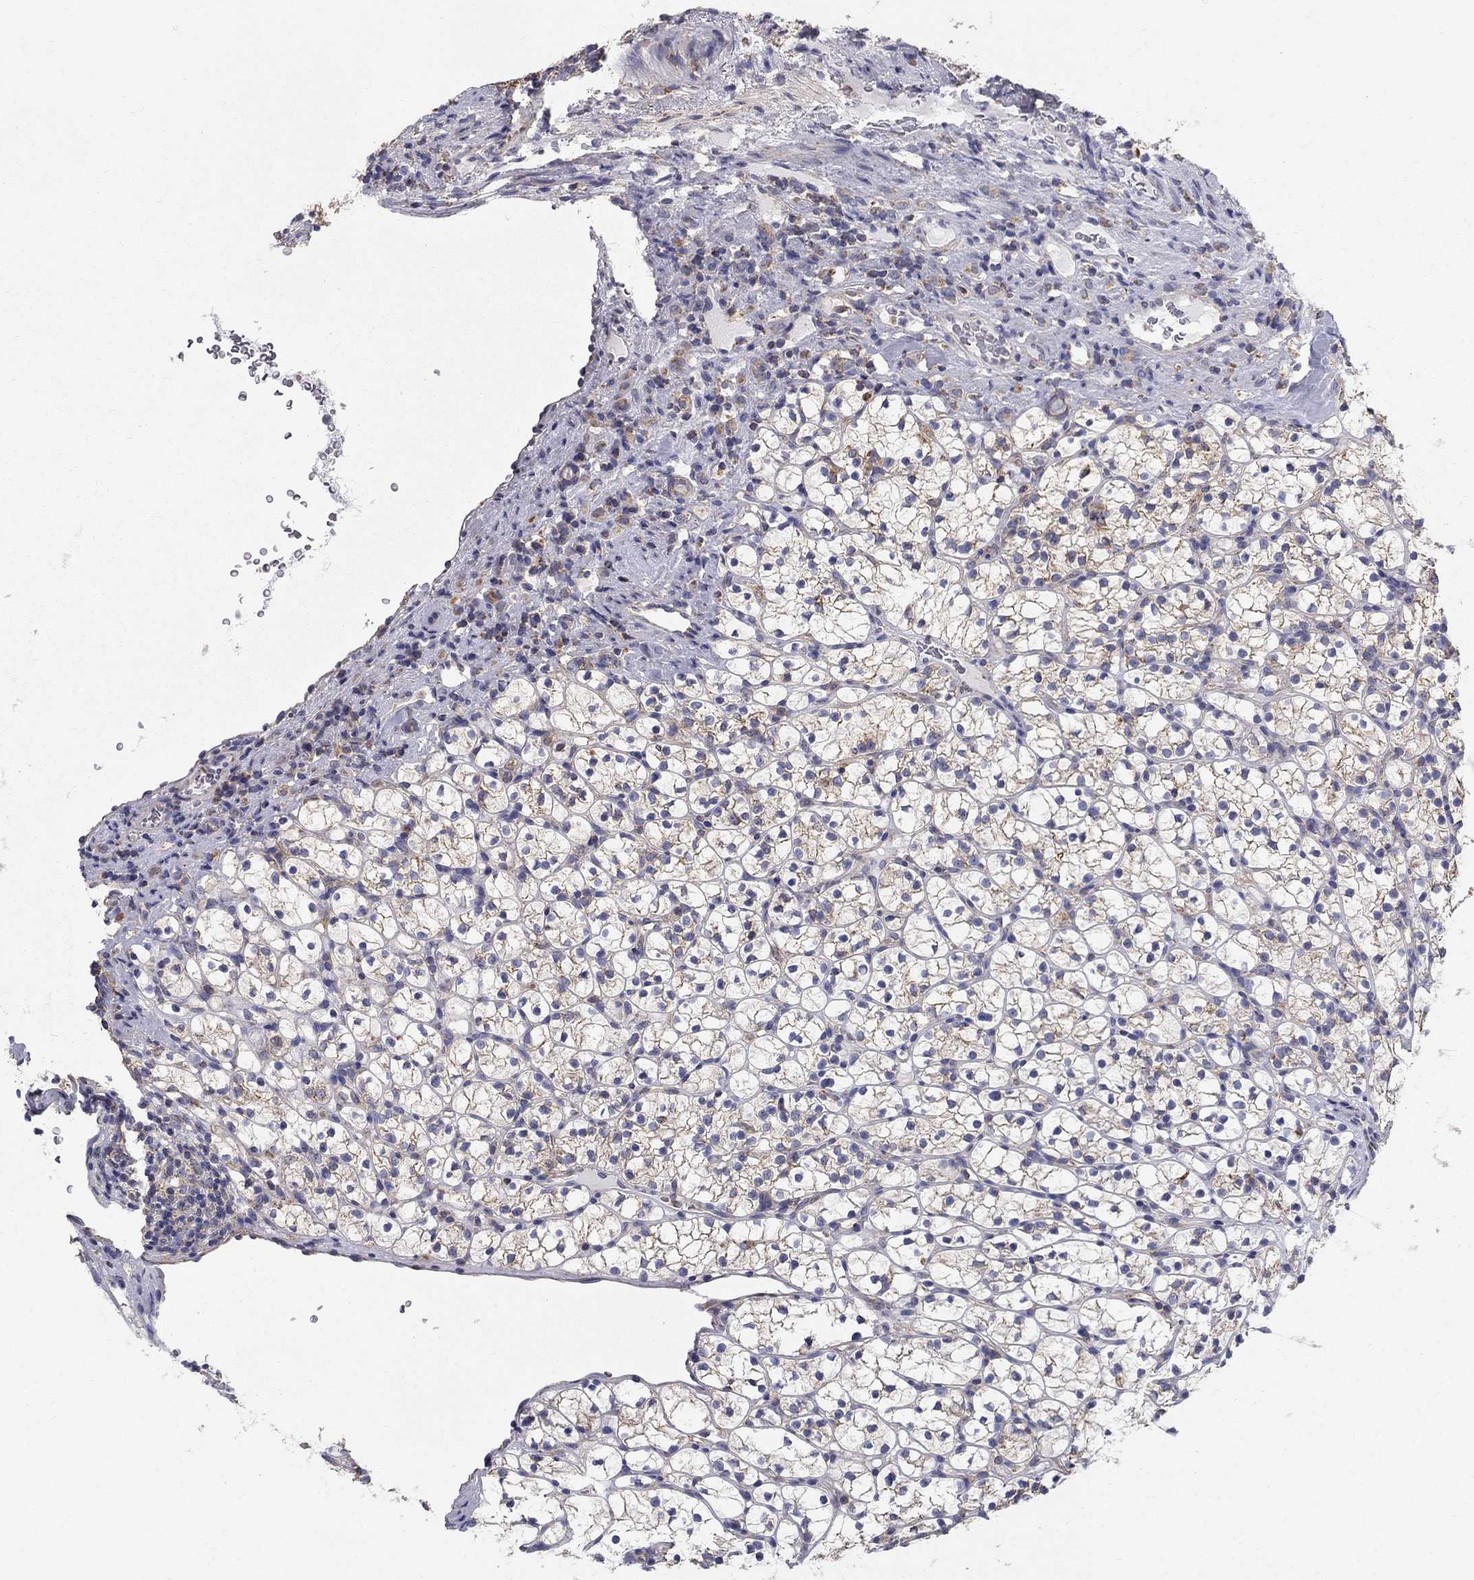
{"staining": {"intensity": "weak", "quantity": "25%-75%", "location": "cytoplasmic/membranous"}, "tissue": "renal cancer", "cell_type": "Tumor cells", "image_type": "cancer", "snomed": [{"axis": "morphology", "description": "Adenocarcinoma, NOS"}, {"axis": "topography", "description": "Kidney"}], "caption": "Brown immunohistochemical staining in human renal cancer shows weak cytoplasmic/membranous expression in about 25%-75% of tumor cells.", "gene": "NME5", "patient": {"sex": "female", "age": 89}}